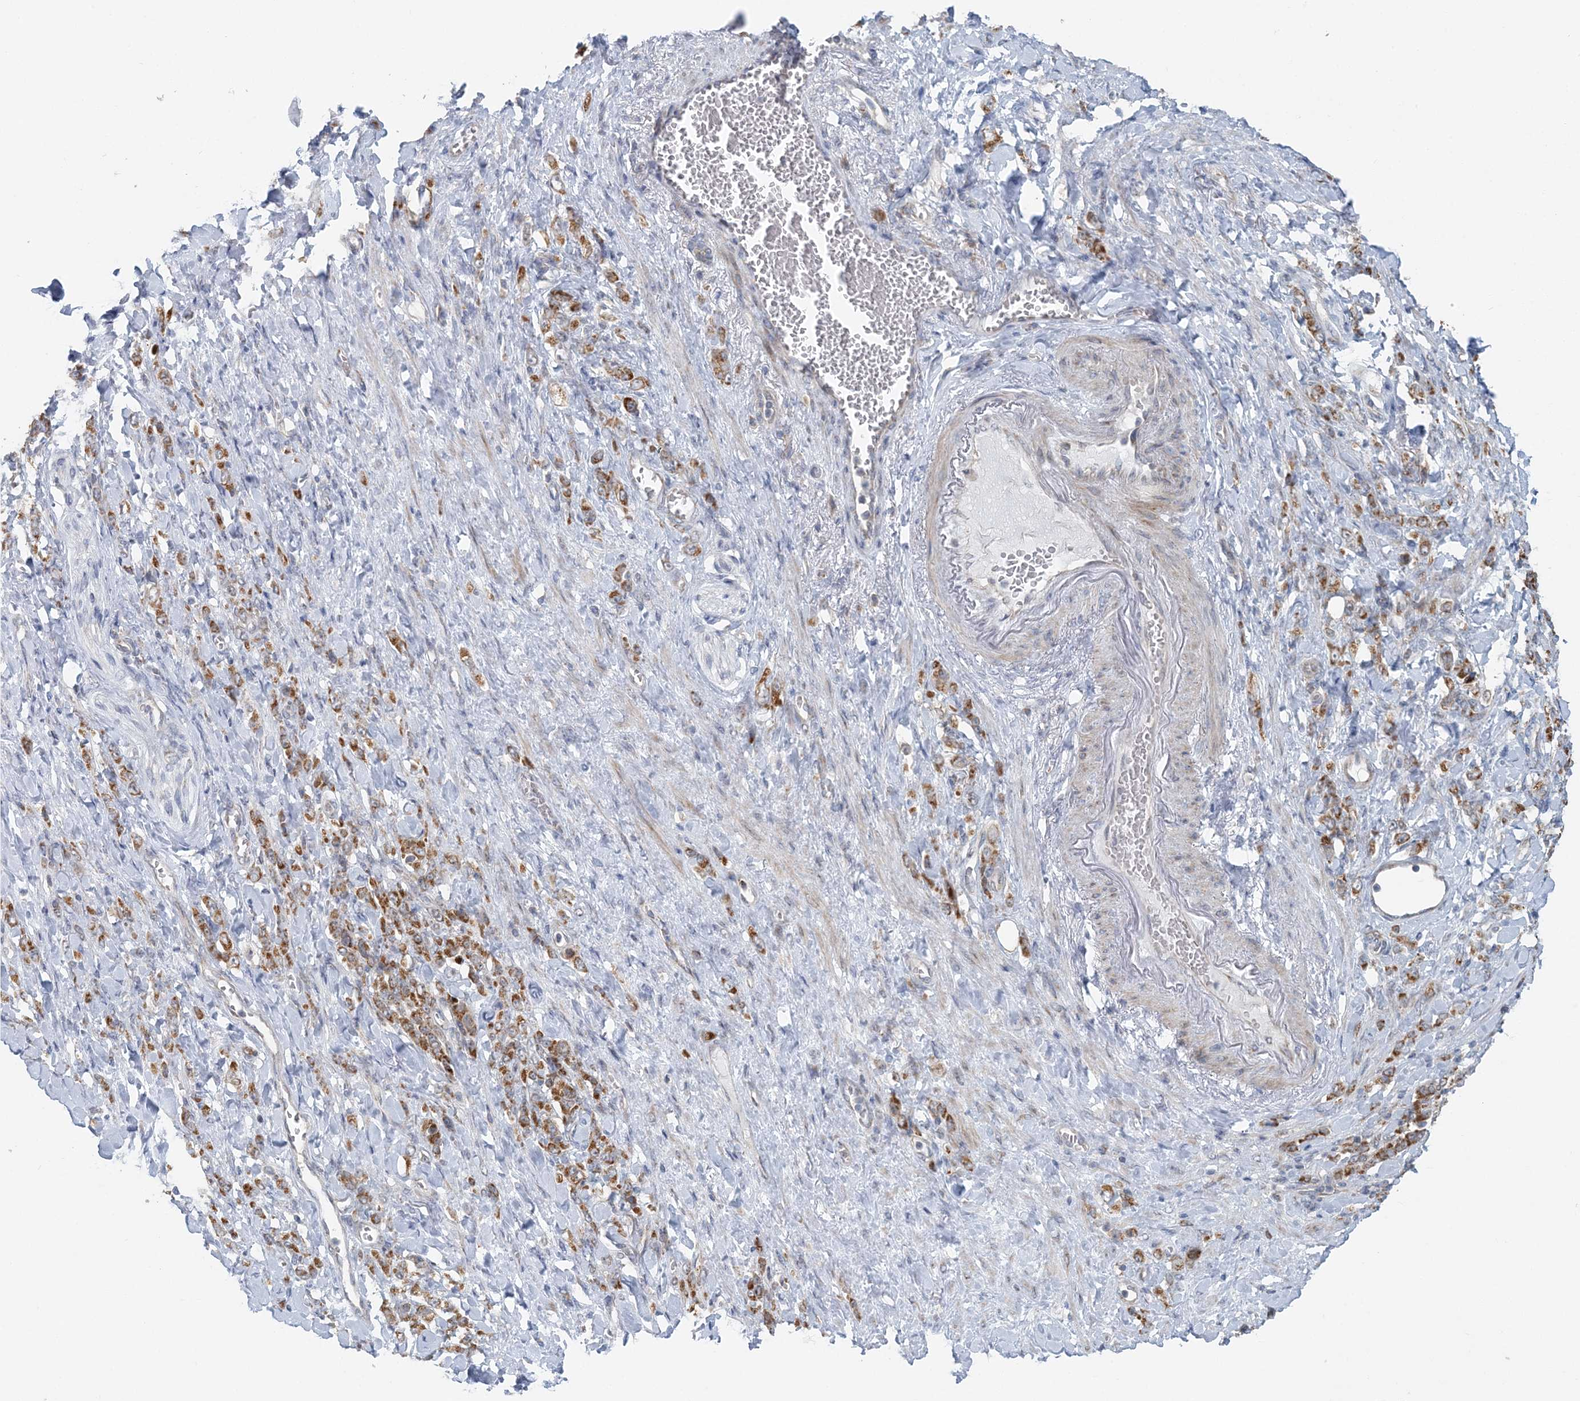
{"staining": {"intensity": "strong", "quantity": ">75%", "location": "cytoplasmic/membranous"}, "tissue": "stomach cancer", "cell_type": "Tumor cells", "image_type": "cancer", "snomed": [{"axis": "morphology", "description": "Normal tissue, NOS"}, {"axis": "morphology", "description": "Adenocarcinoma, NOS"}, {"axis": "topography", "description": "Stomach"}], "caption": "There is high levels of strong cytoplasmic/membranous positivity in tumor cells of stomach adenocarcinoma, as demonstrated by immunohistochemical staining (brown color).", "gene": "RNF150", "patient": {"sex": "male", "age": 82}}